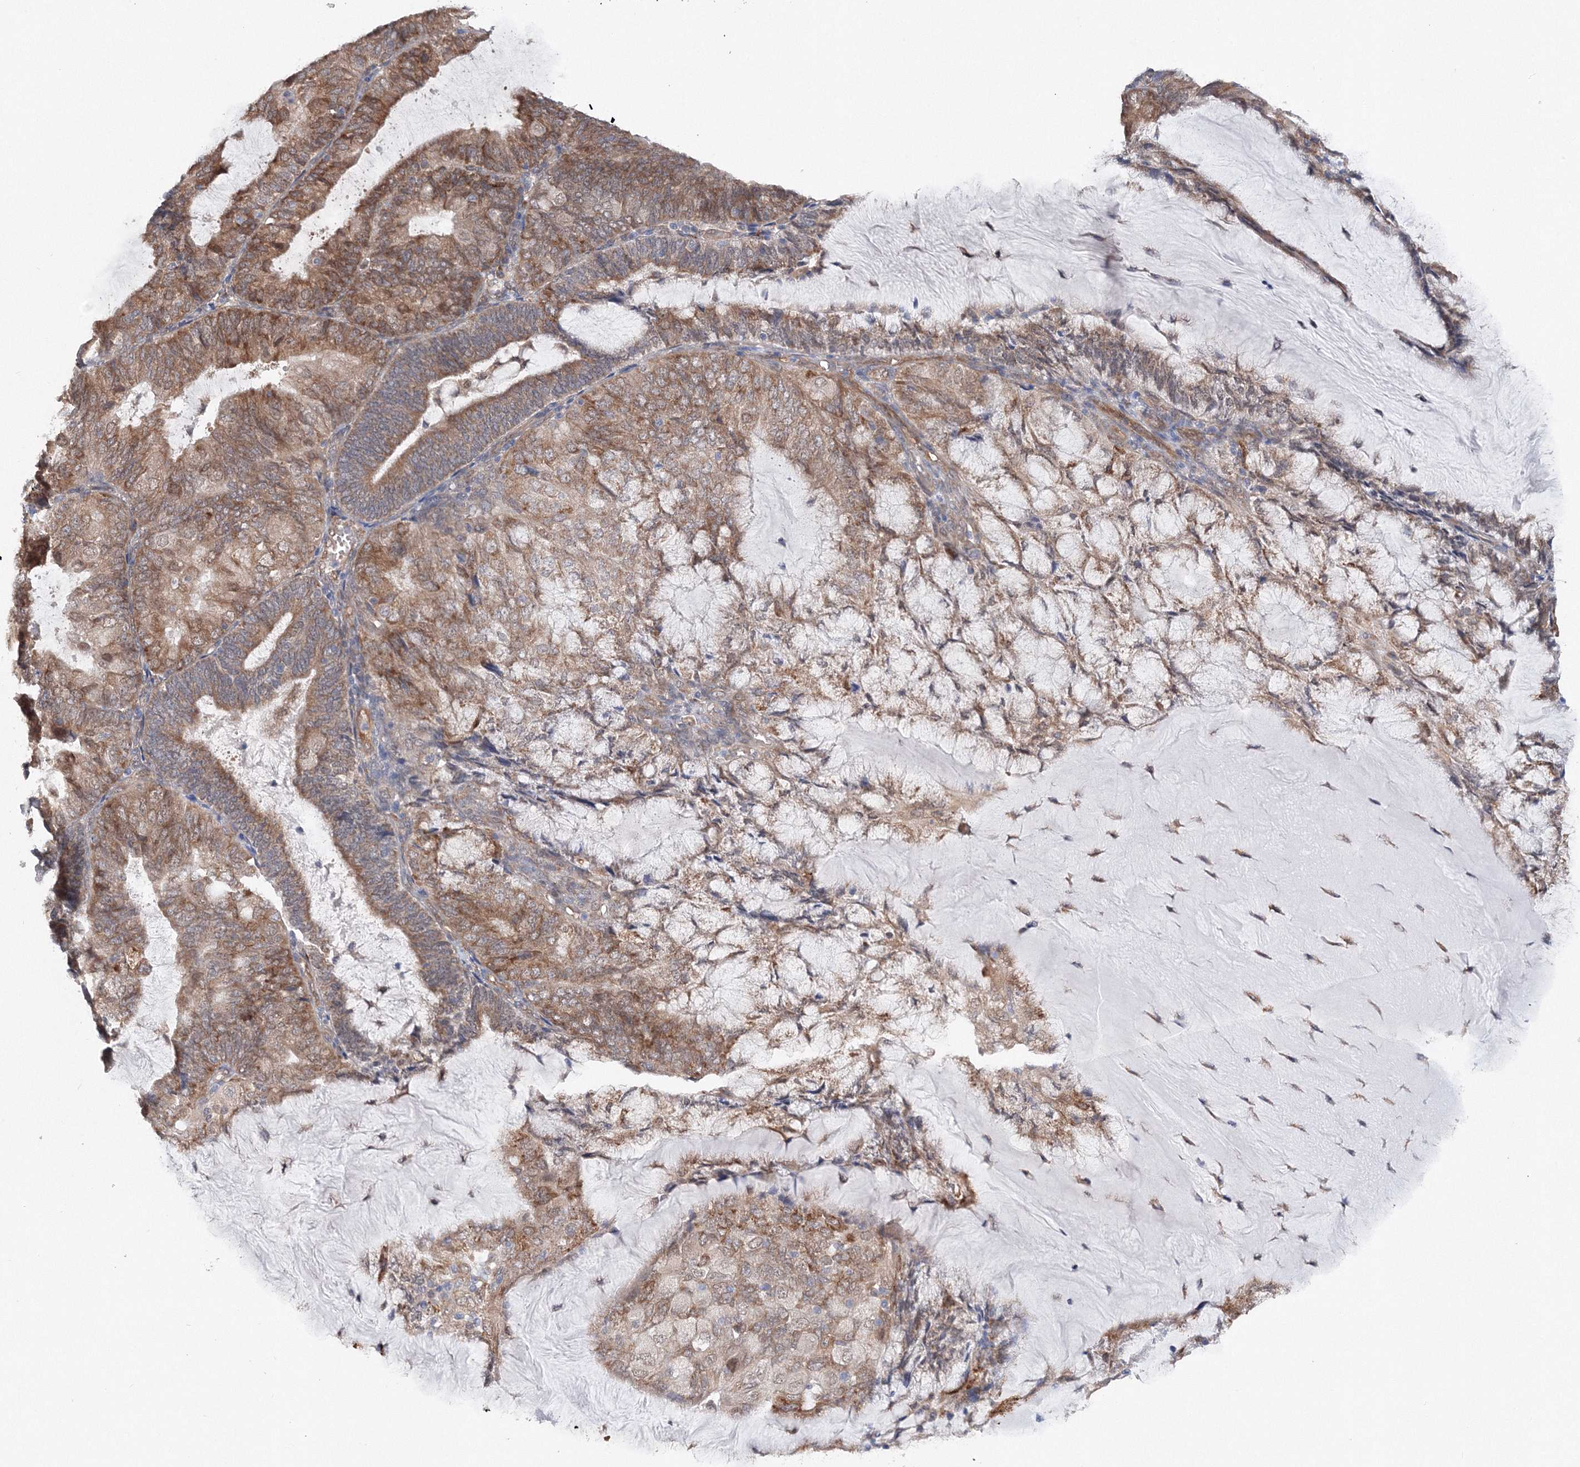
{"staining": {"intensity": "moderate", "quantity": ">75%", "location": "cytoplasmic/membranous"}, "tissue": "endometrial cancer", "cell_type": "Tumor cells", "image_type": "cancer", "snomed": [{"axis": "morphology", "description": "Adenocarcinoma, NOS"}, {"axis": "topography", "description": "Endometrium"}], "caption": "Immunohistochemical staining of human endometrial cancer reveals moderate cytoplasmic/membranous protein expression in about >75% of tumor cells. (DAB IHC, brown staining for protein, blue staining for nuclei).", "gene": "DIS3L2", "patient": {"sex": "female", "age": 81}}